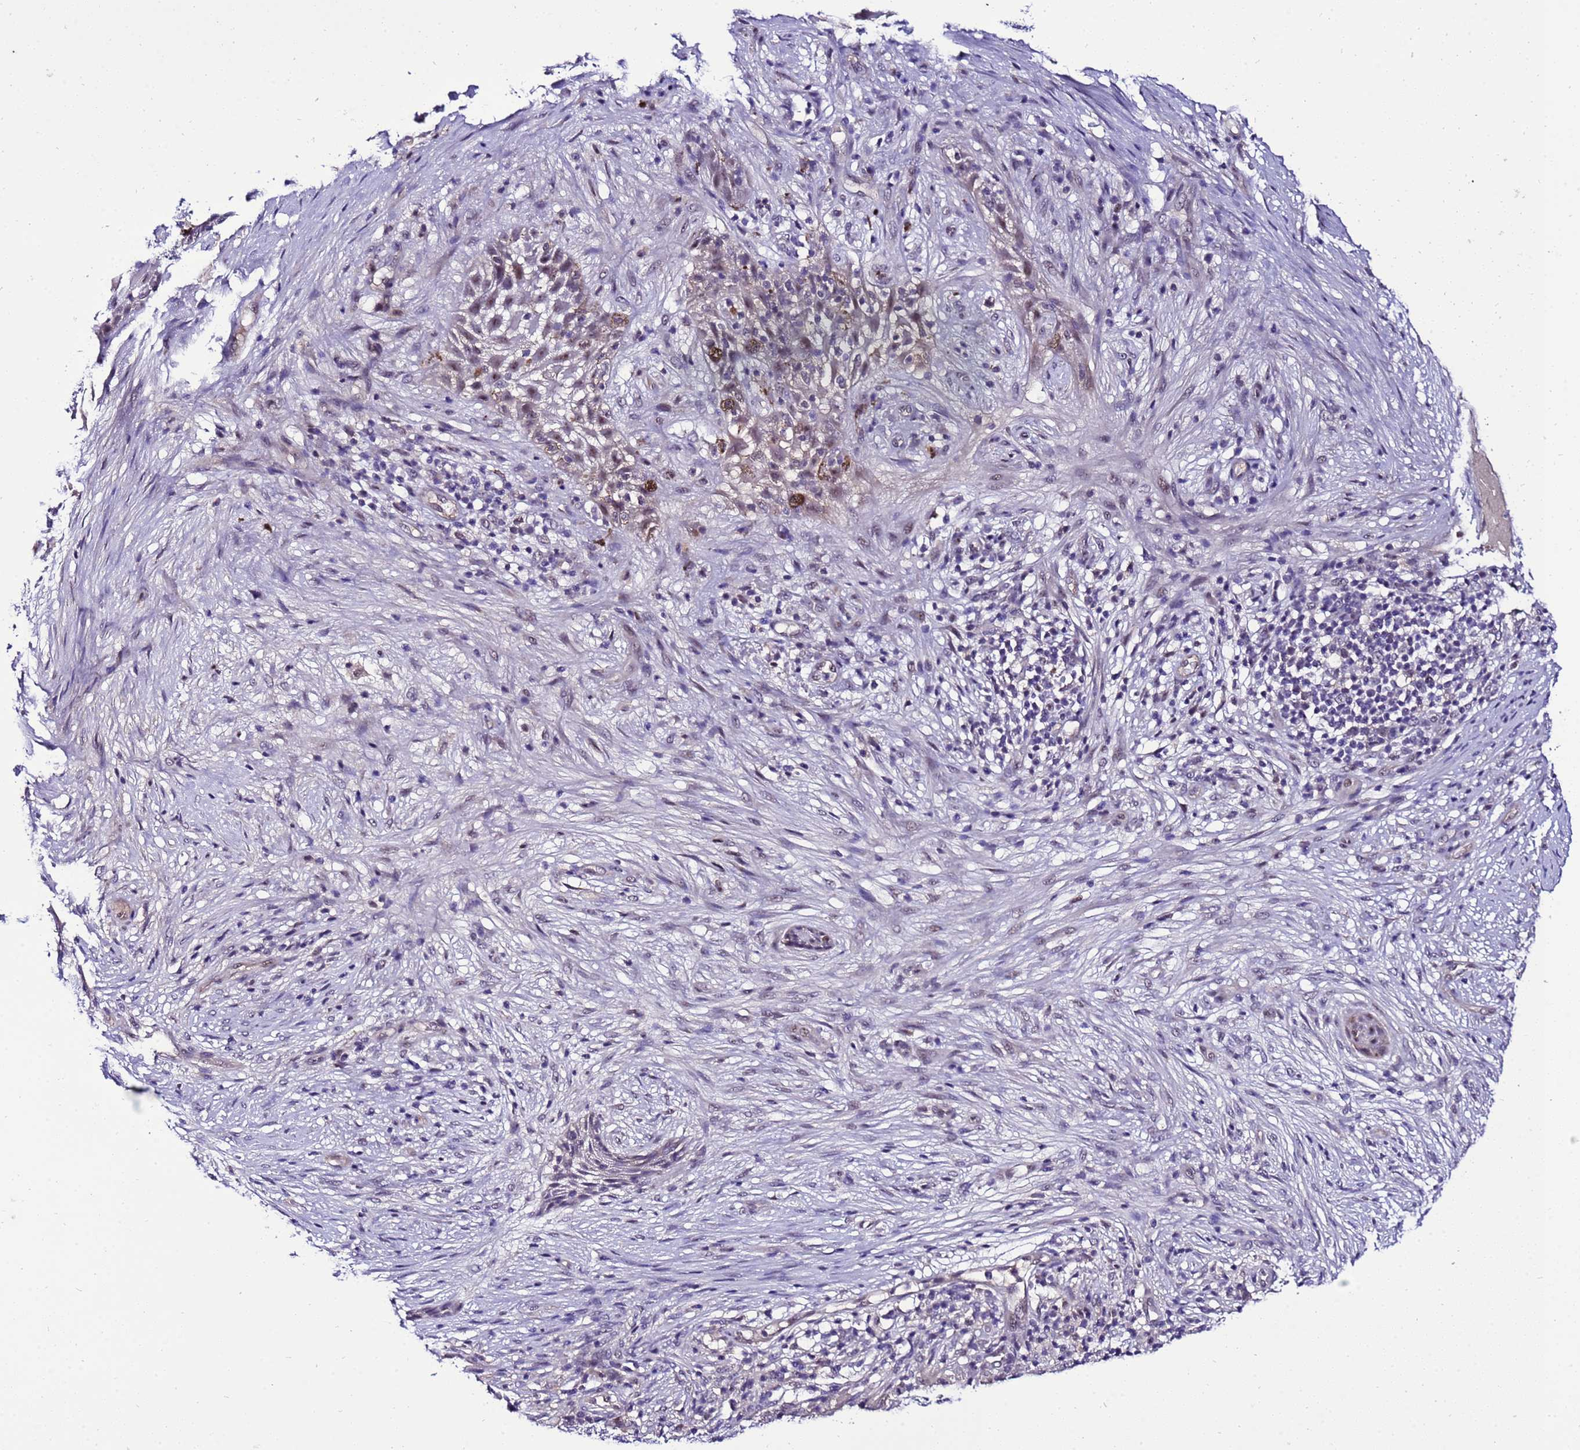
{"staining": {"intensity": "strong", "quantity": "<25%", "location": "nuclear"}, "tissue": "skin cancer", "cell_type": "Tumor cells", "image_type": "cancer", "snomed": [{"axis": "morphology", "description": "Basal cell carcinoma"}, {"axis": "topography", "description": "Skin"}], "caption": "The immunohistochemical stain shows strong nuclear expression in tumor cells of skin basal cell carcinoma tissue. Nuclei are stained in blue.", "gene": "C19orf47", "patient": {"sex": "female", "age": 65}}